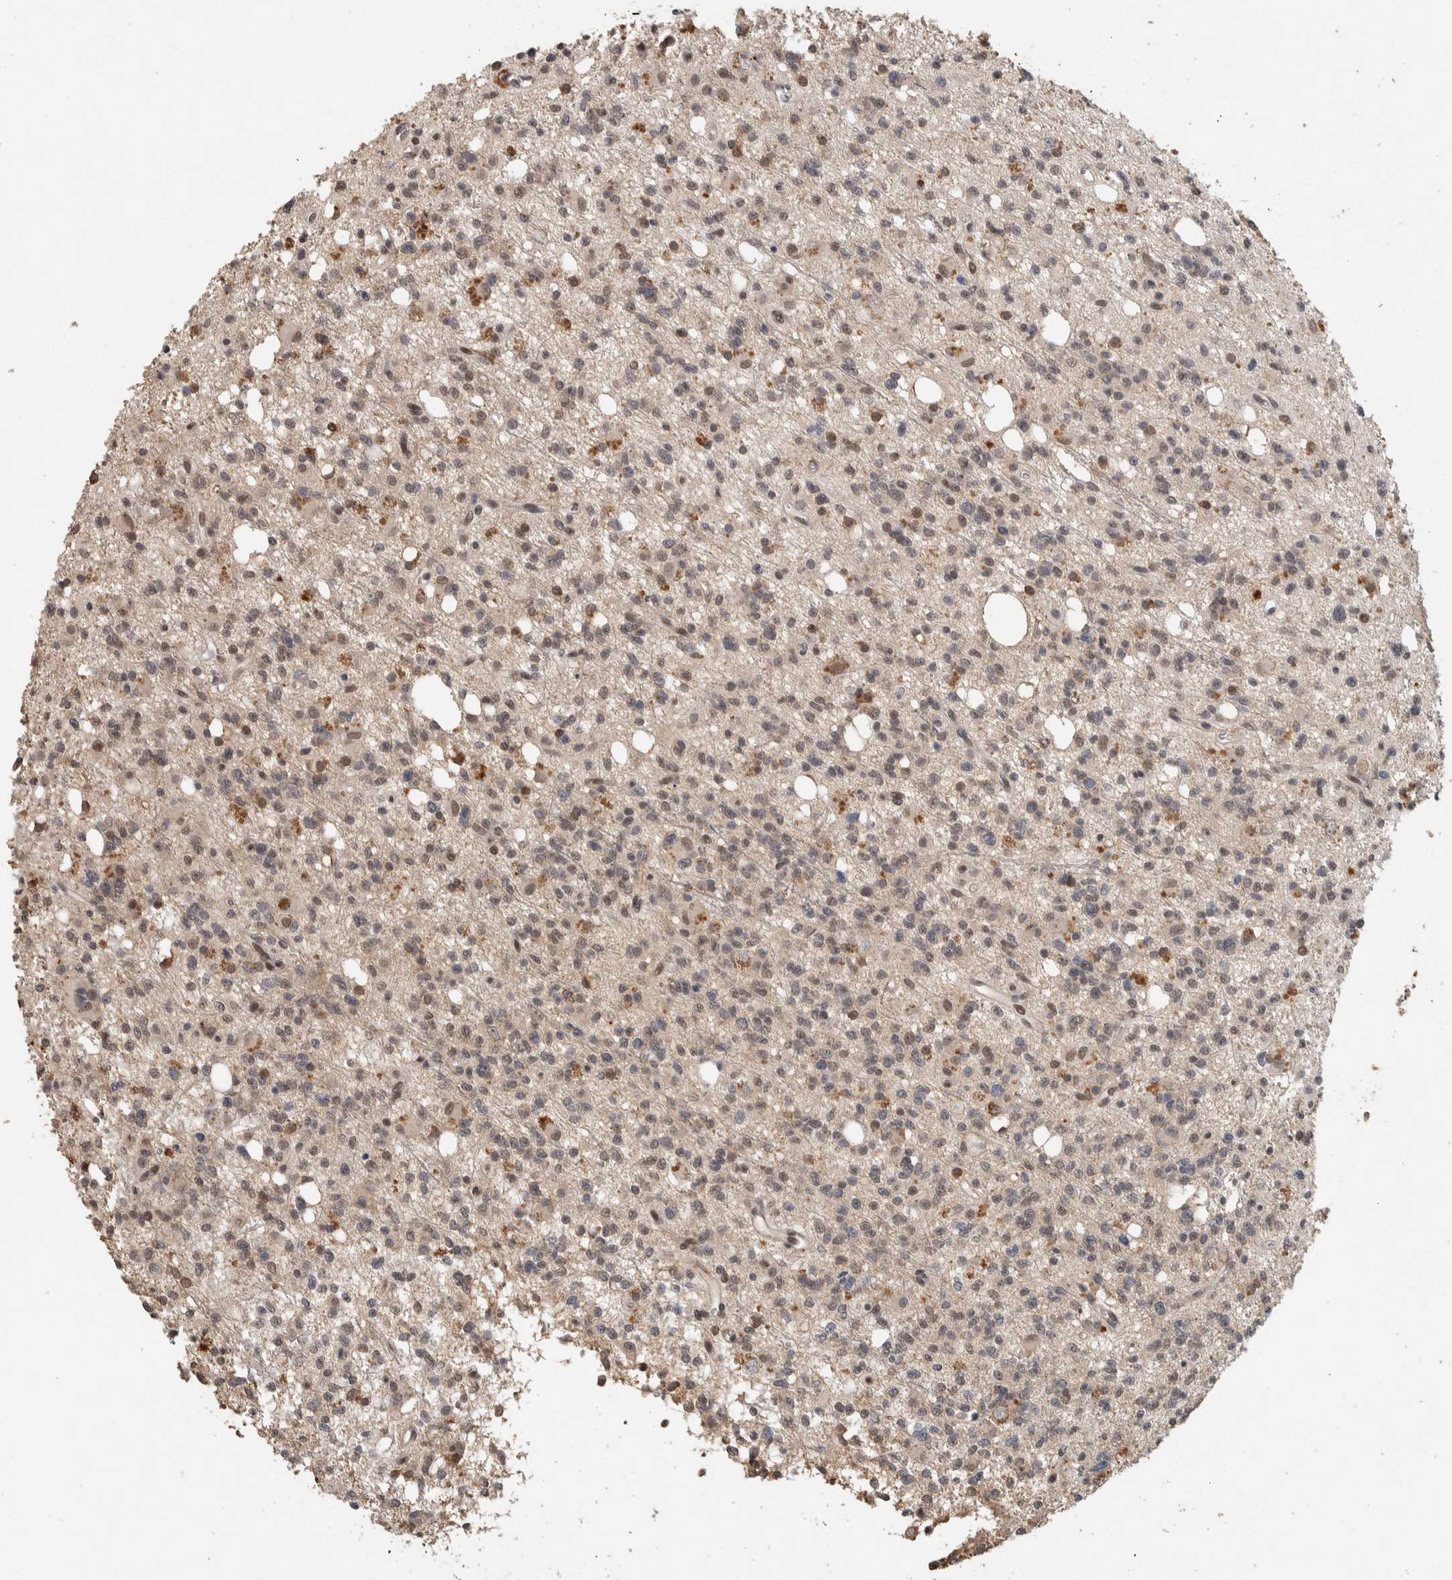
{"staining": {"intensity": "weak", "quantity": "<25%", "location": "nuclear"}, "tissue": "glioma", "cell_type": "Tumor cells", "image_type": "cancer", "snomed": [{"axis": "morphology", "description": "Glioma, malignant, High grade"}, {"axis": "topography", "description": "Brain"}], "caption": "High power microscopy micrograph of an IHC micrograph of glioma, revealing no significant staining in tumor cells.", "gene": "CYSRT1", "patient": {"sex": "female", "age": 62}}